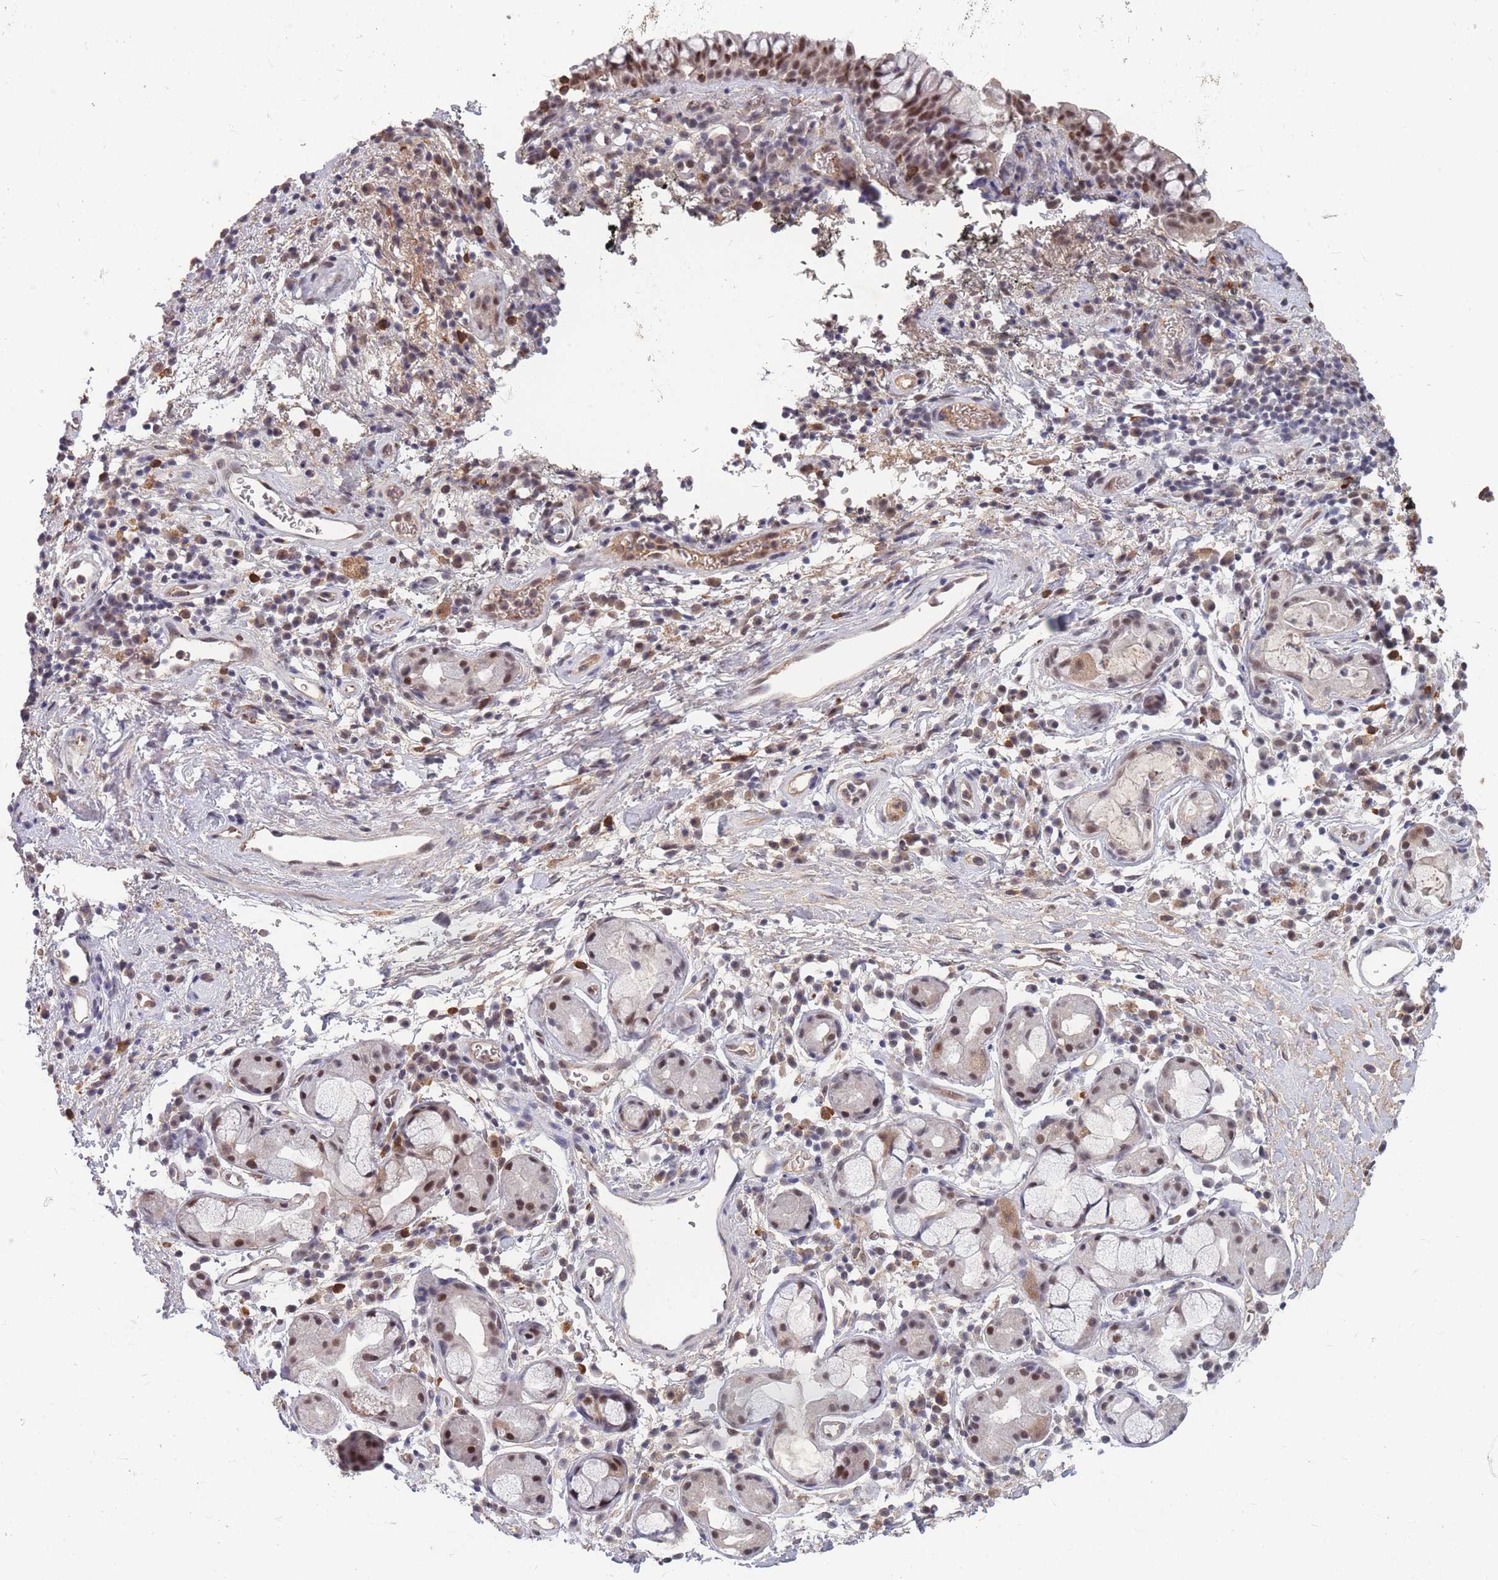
{"staining": {"intensity": "moderate", "quantity": ">75%", "location": "nuclear"}, "tissue": "nasopharynx", "cell_type": "Respiratory epithelial cells", "image_type": "normal", "snomed": [{"axis": "morphology", "description": "Normal tissue, NOS"}, {"axis": "morphology", "description": "Squamous cell carcinoma, NOS"}, {"axis": "topography", "description": "Nasopharynx"}, {"axis": "topography", "description": "Head-Neck"}], "caption": "A medium amount of moderate nuclear positivity is seen in about >75% of respiratory epithelial cells in unremarkable nasopharynx. (DAB (3,3'-diaminobenzidine) = brown stain, brightfield microscopy at high magnification).", "gene": "SNRPA1", "patient": {"sex": "male", "age": 85}}